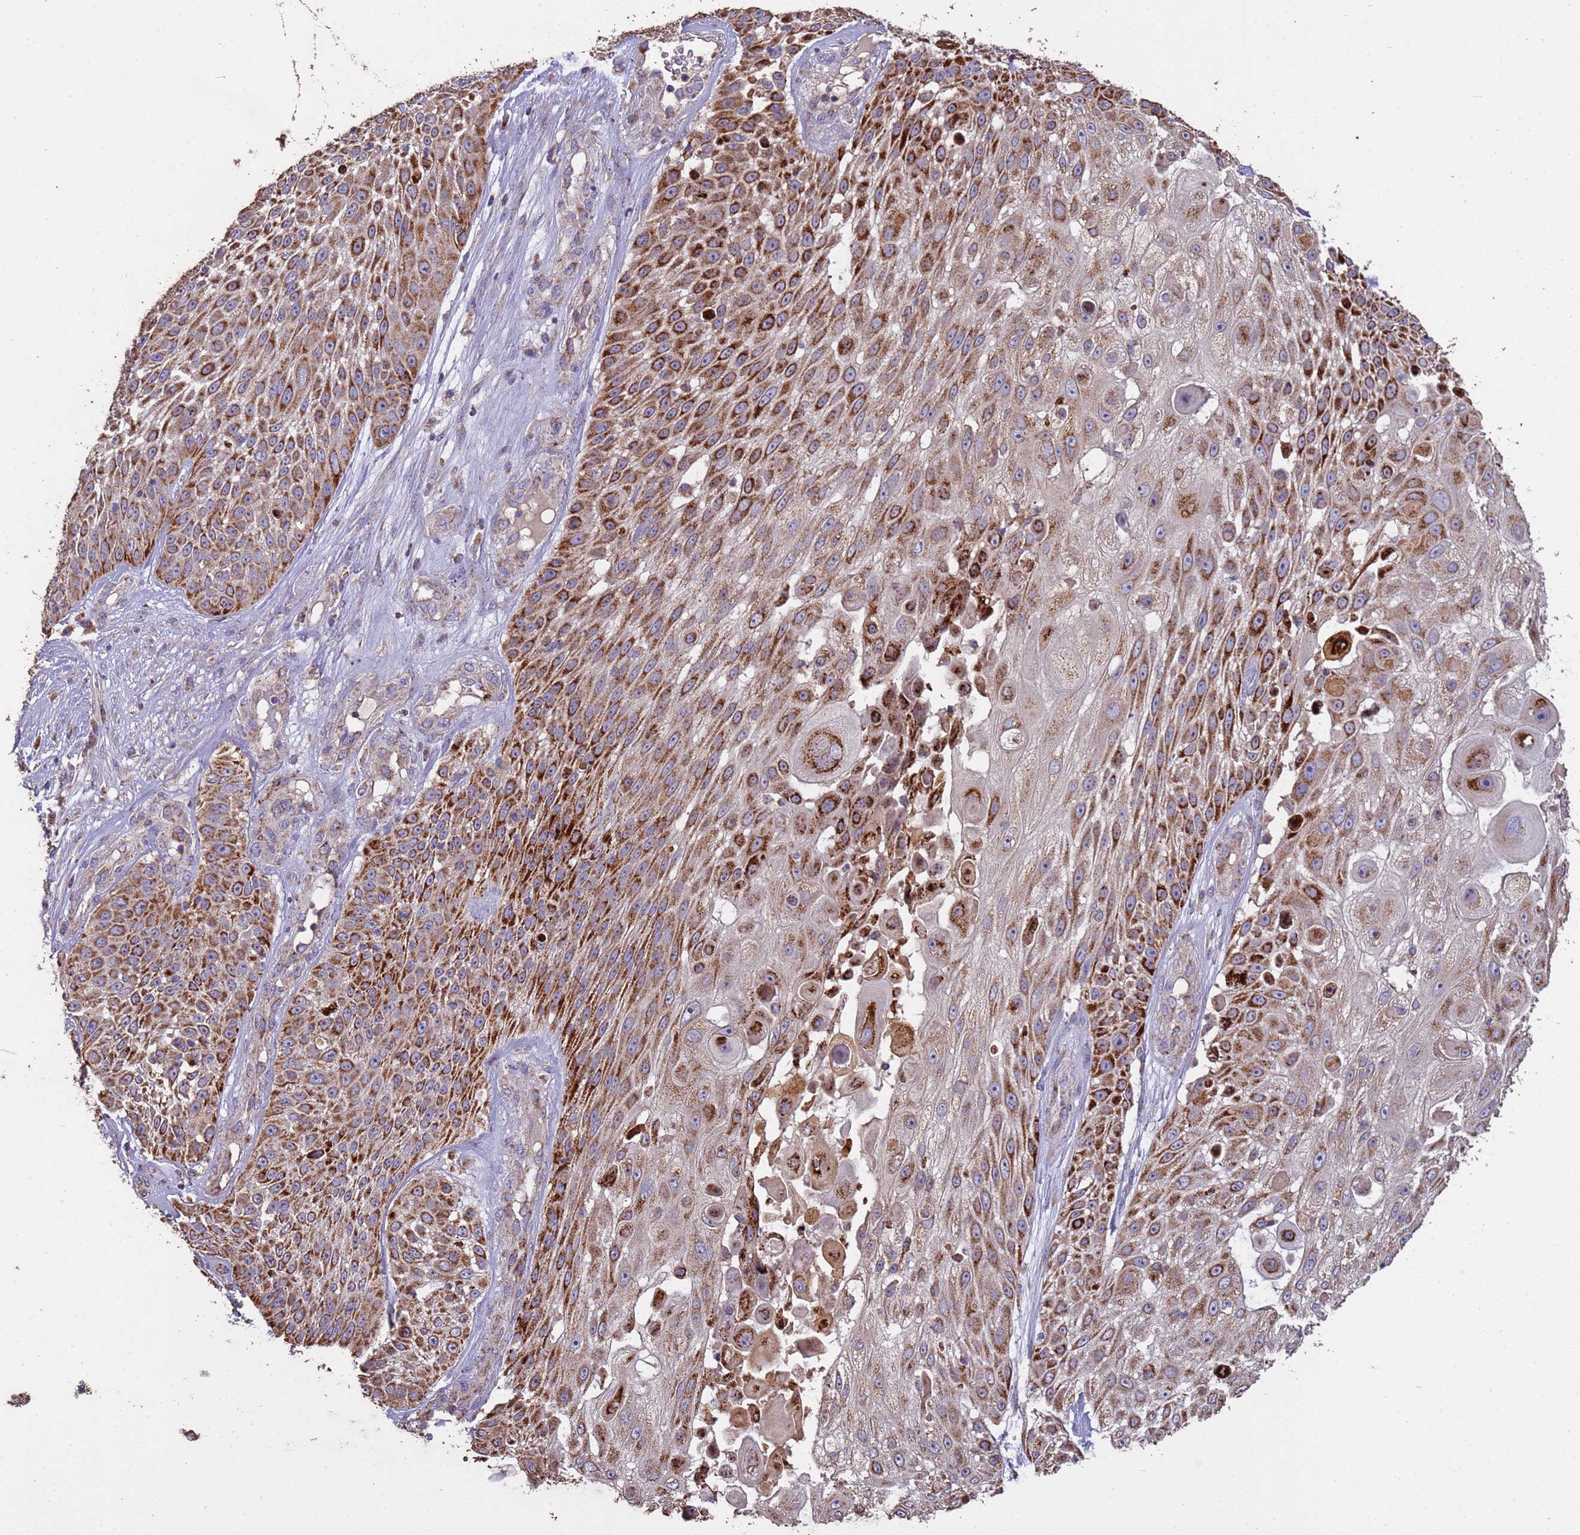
{"staining": {"intensity": "strong", "quantity": ">75%", "location": "cytoplasmic/membranous"}, "tissue": "skin cancer", "cell_type": "Tumor cells", "image_type": "cancer", "snomed": [{"axis": "morphology", "description": "Squamous cell carcinoma, NOS"}, {"axis": "topography", "description": "Skin"}], "caption": "Skin squamous cell carcinoma tissue demonstrates strong cytoplasmic/membranous staining in approximately >75% of tumor cells, visualized by immunohistochemistry. Immunohistochemistry stains the protein of interest in brown and the nuclei are stained blue.", "gene": "ZNFX1", "patient": {"sex": "female", "age": 86}}